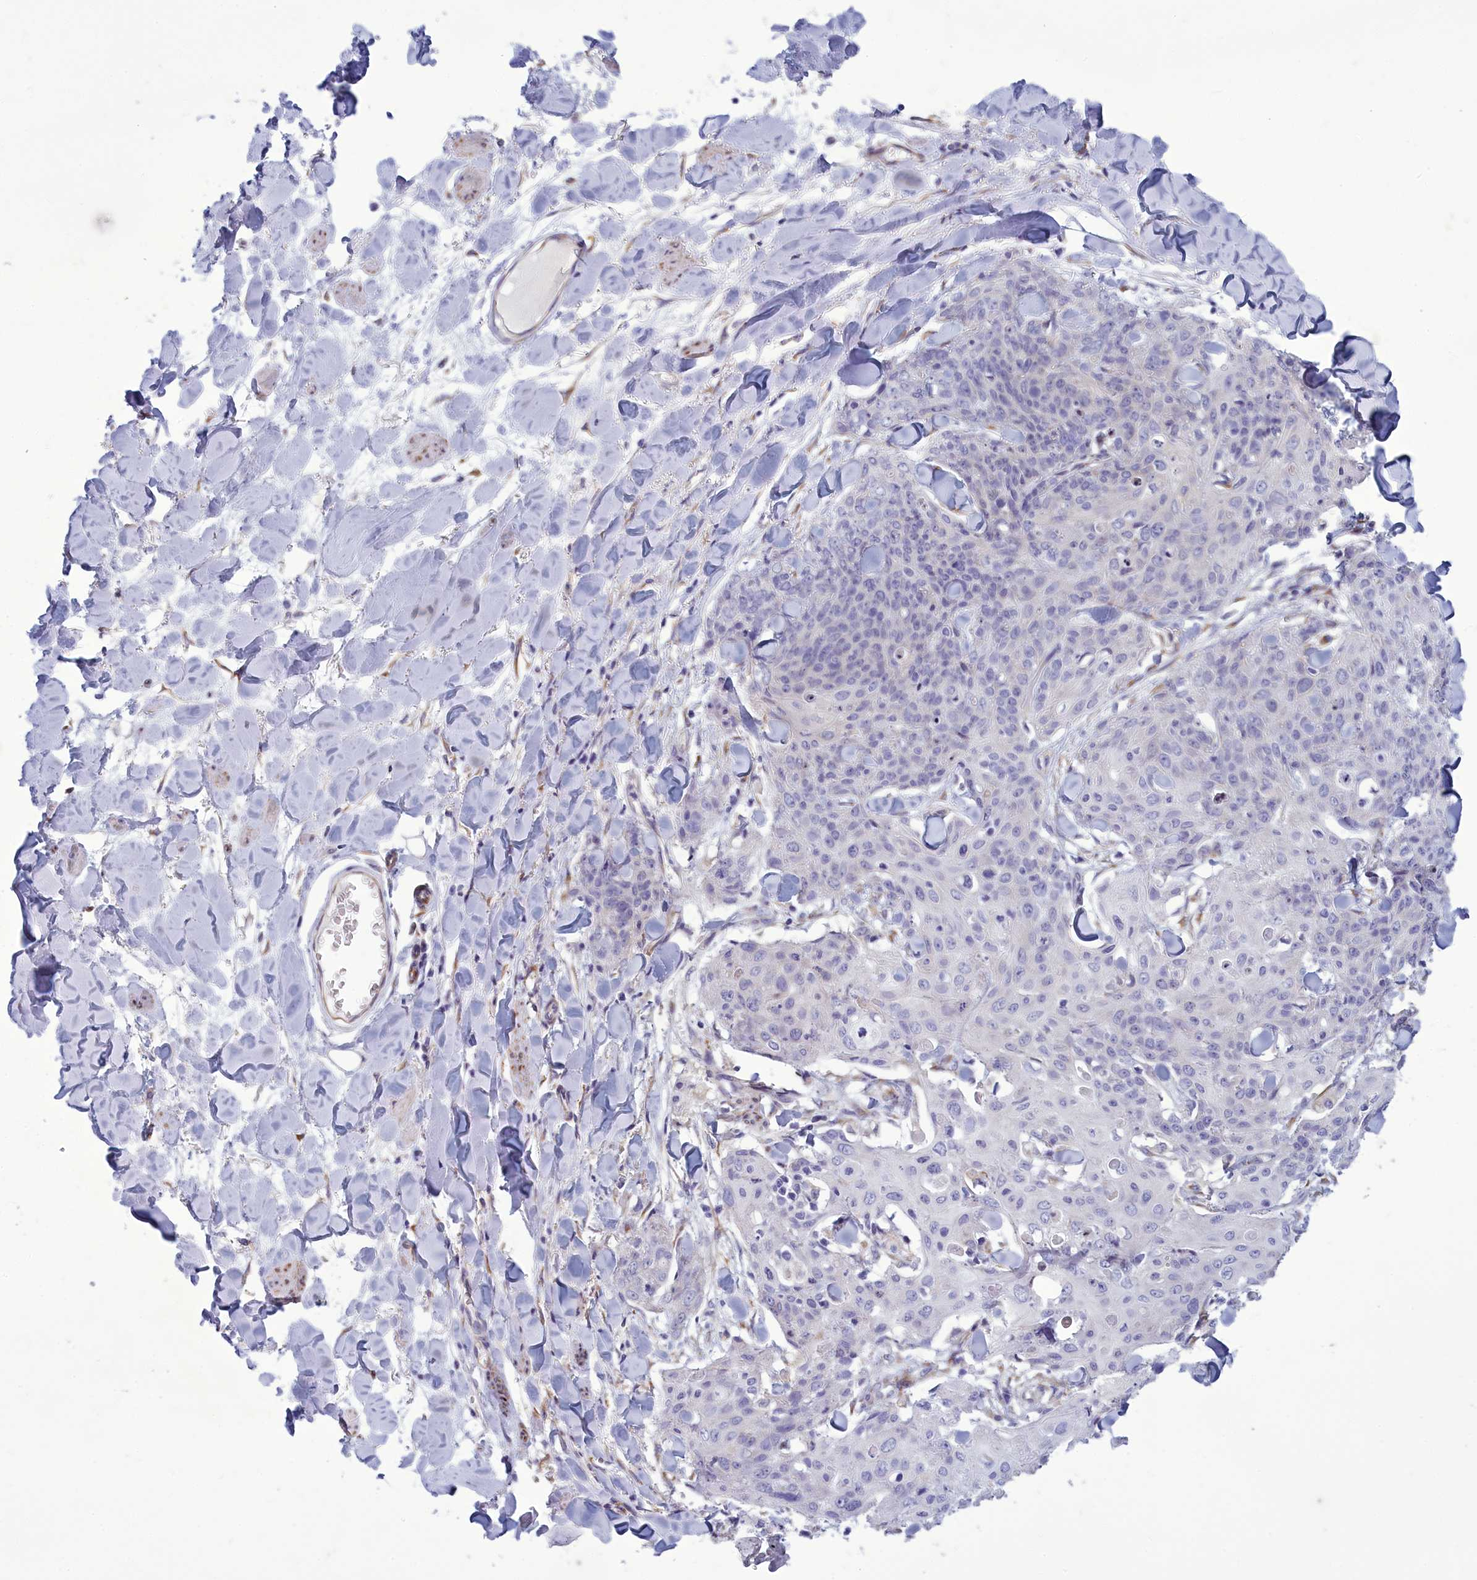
{"staining": {"intensity": "negative", "quantity": "none", "location": "none"}, "tissue": "skin cancer", "cell_type": "Tumor cells", "image_type": "cancer", "snomed": [{"axis": "morphology", "description": "Squamous cell carcinoma, NOS"}, {"axis": "topography", "description": "Skin"}, {"axis": "topography", "description": "Vulva"}], "caption": "This is an IHC micrograph of human skin cancer. There is no expression in tumor cells.", "gene": "CENATAC", "patient": {"sex": "female", "age": 85}}